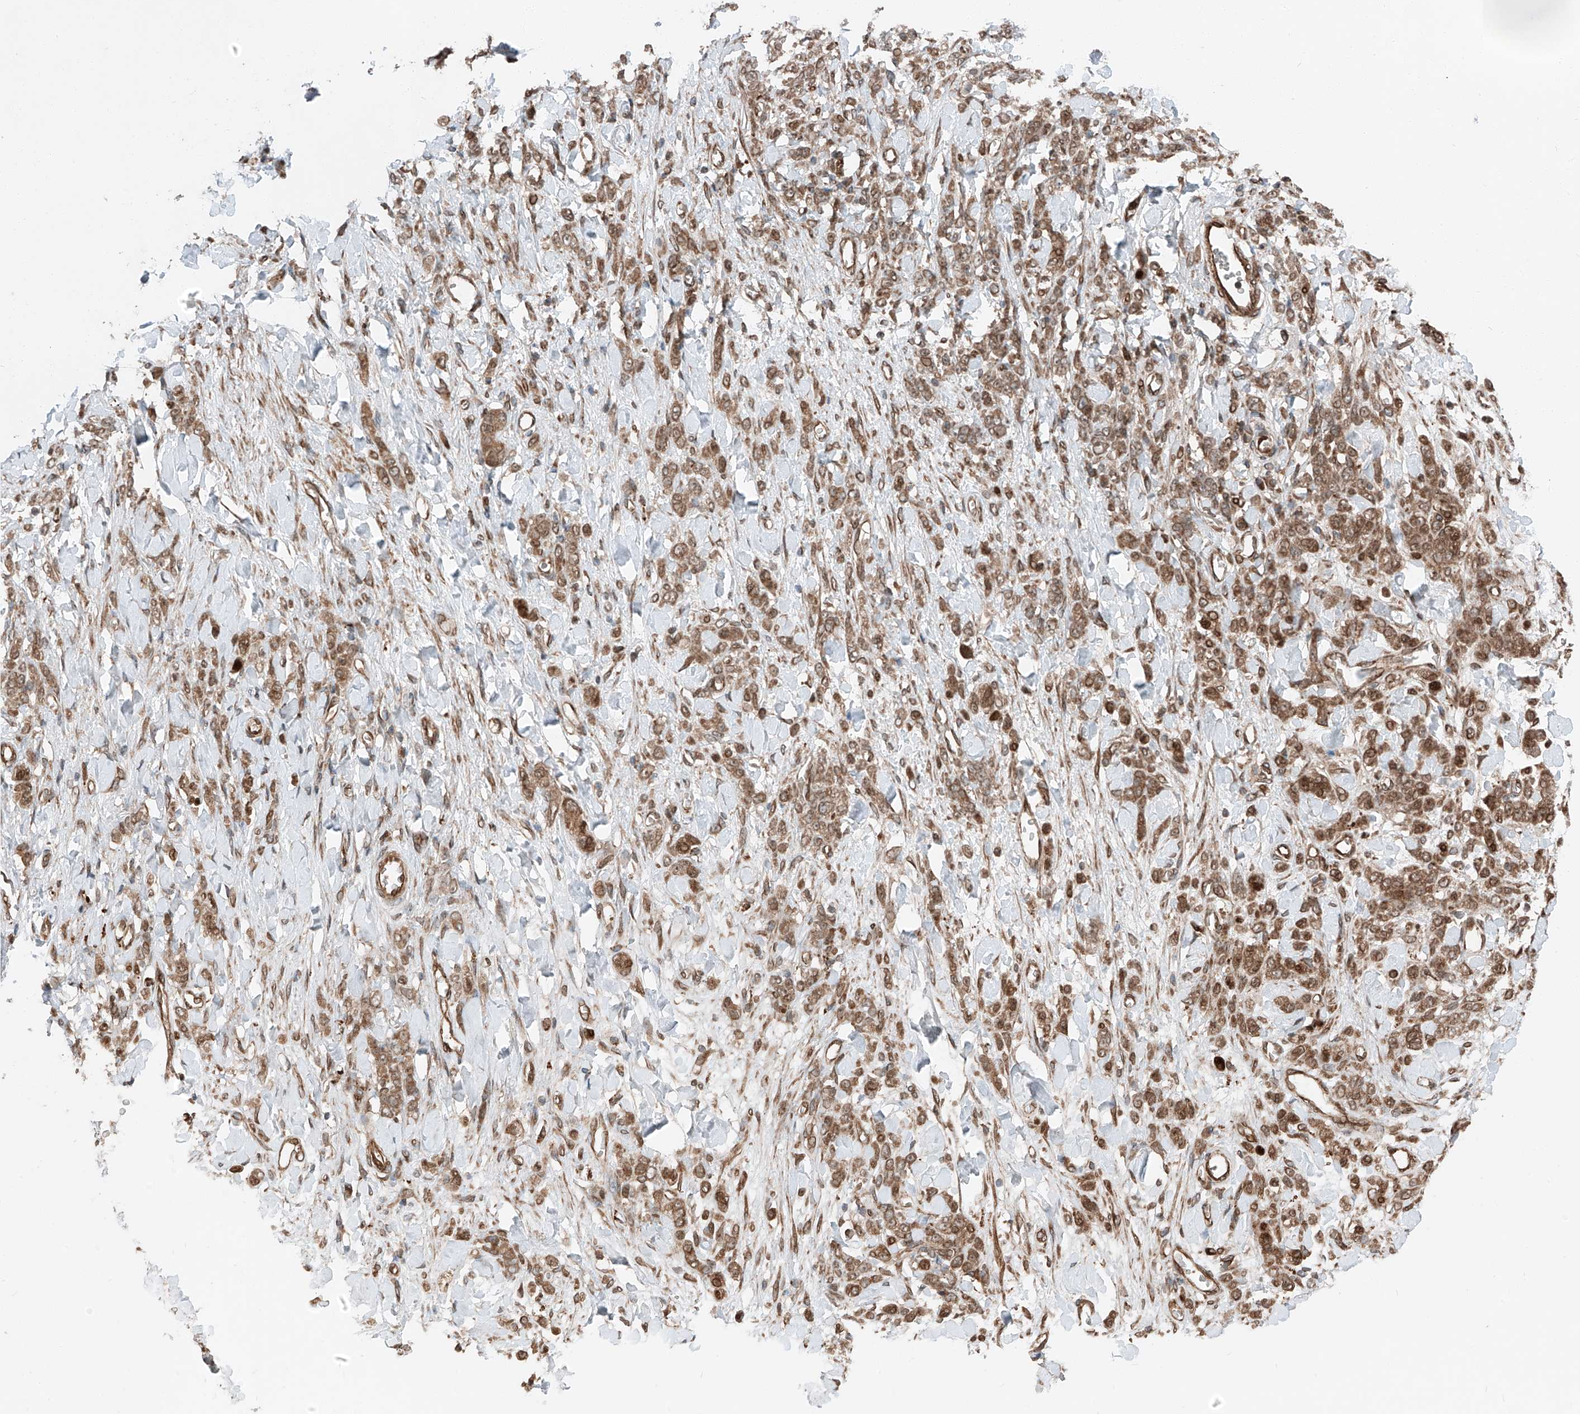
{"staining": {"intensity": "moderate", "quantity": ">75%", "location": "cytoplasmic/membranous"}, "tissue": "stomach cancer", "cell_type": "Tumor cells", "image_type": "cancer", "snomed": [{"axis": "morphology", "description": "Normal tissue, NOS"}, {"axis": "morphology", "description": "Adenocarcinoma, NOS"}, {"axis": "topography", "description": "Stomach"}], "caption": "IHC staining of stomach adenocarcinoma, which reveals medium levels of moderate cytoplasmic/membranous staining in about >75% of tumor cells indicating moderate cytoplasmic/membranous protein positivity. The staining was performed using DAB (3,3'-diaminobenzidine) (brown) for protein detection and nuclei were counterstained in hematoxylin (blue).", "gene": "CEP162", "patient": {"sex": "male", "age": 82}}